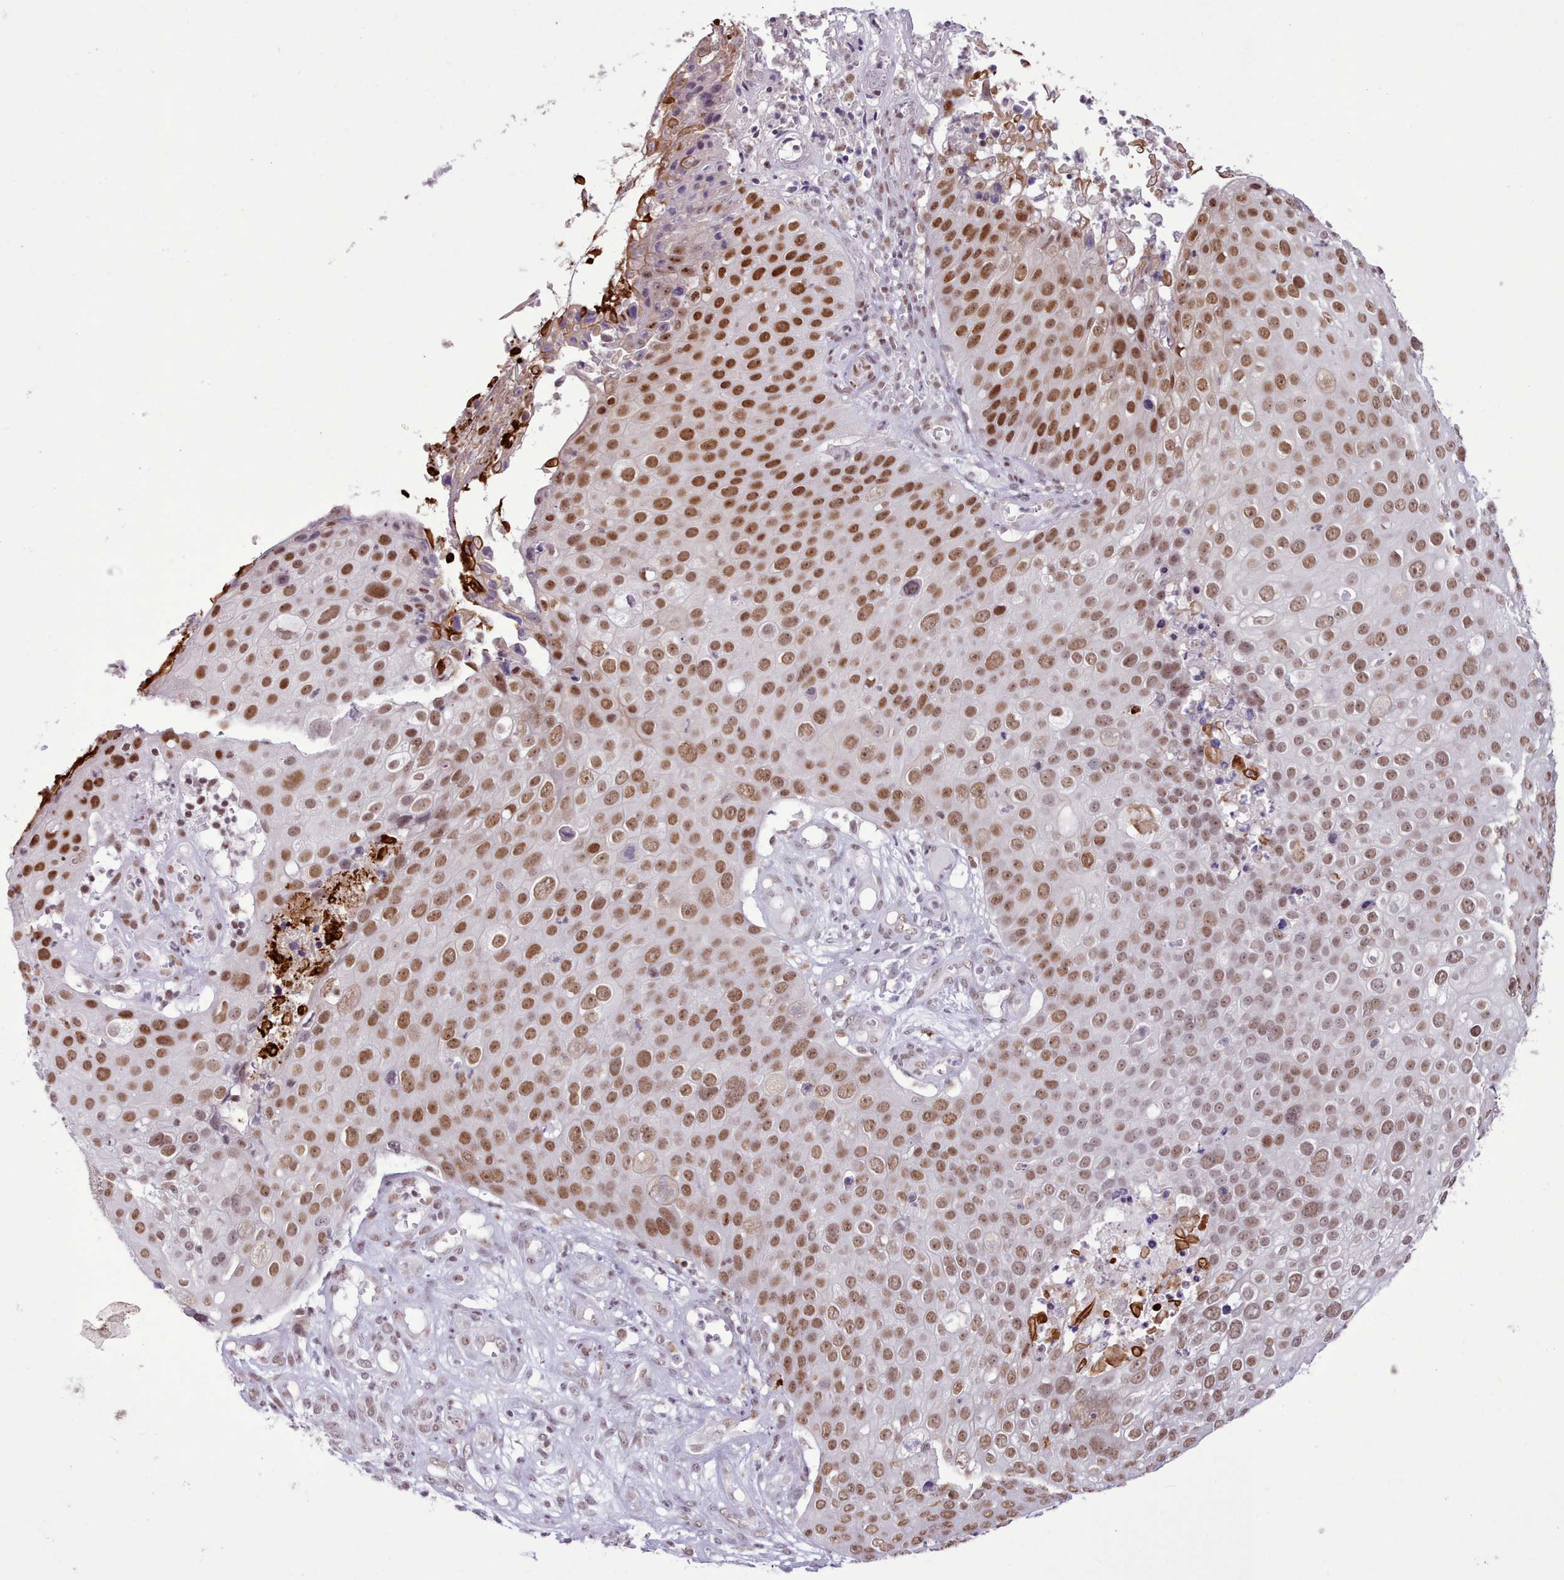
{"staining": {"intensity": "strong", "quantity": ">75%", "location": "nuclear"}, "tissue": "skin cancer", "cell_type": "Tumor cells", "image_type": "cancer", "snomed": [{"axis": "morphology", "description": "Squamous cell carcinoma, NOS"}, {"axis": "topography", "description": "Skin"}], "caption": "This photomicrograph displays skin squamous cell carcinoma stained with IHC to label a protein in brown. The nuclear of tumor cells show strong positivity for the protein. Nuclei are counter-stained blue.", "gene": "TAF15", "patient": {"sex": "male", "age": 71}}